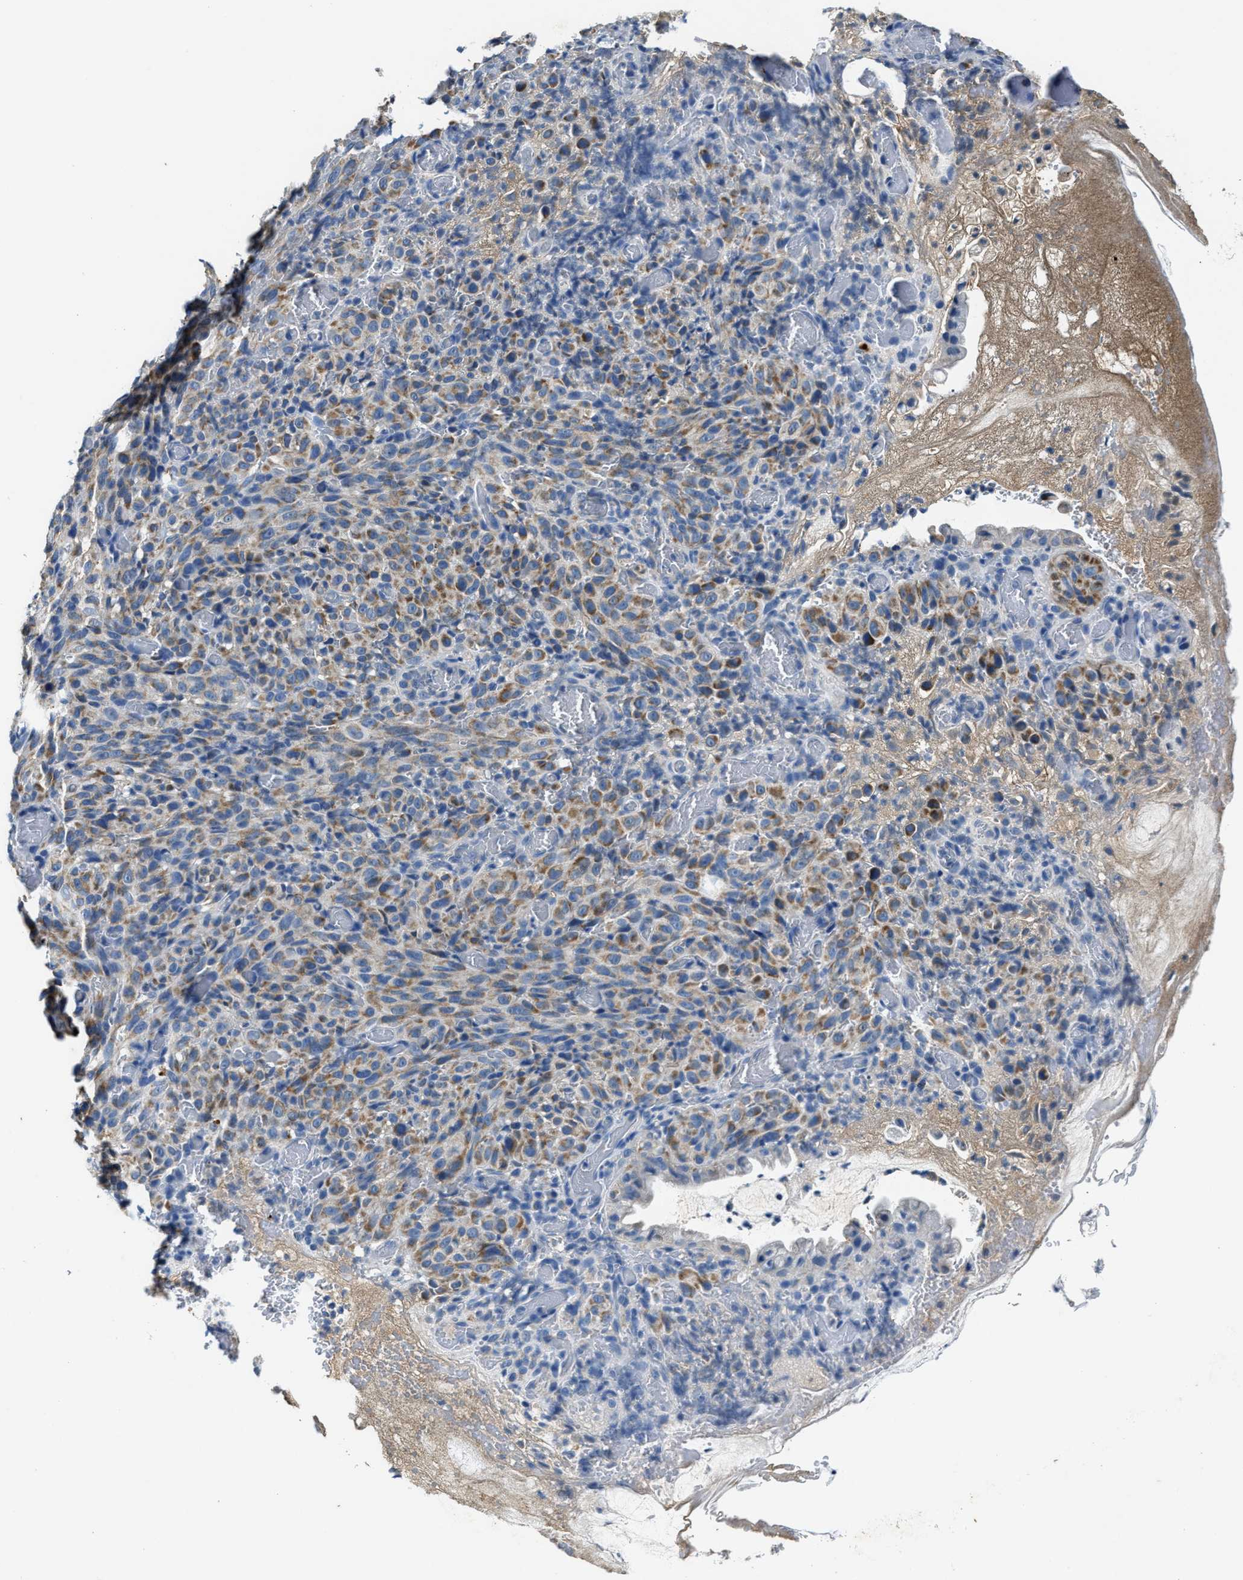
{"staining": {"intensity": "moderate", "quantity": "25%-75%", "location": "cytoplasmic/membranous"}, "tissue": "melanoma", "cell_type": "Tumor cells", "image_type": "cancer", "snomed": [{"axis": "morphology", "description": "Malignant melanoma, NOS"}, {"axis": "topography", "description": "Rectum"}], "caption": "Melanoma was stained to show a protein in brown. There is medium levels of moderate cytoplasmic/membranous positivity in about 25%-75% of tumor cells.", "gene": "SLC25A25", "patient": {"sex": "female", "age": 81}}